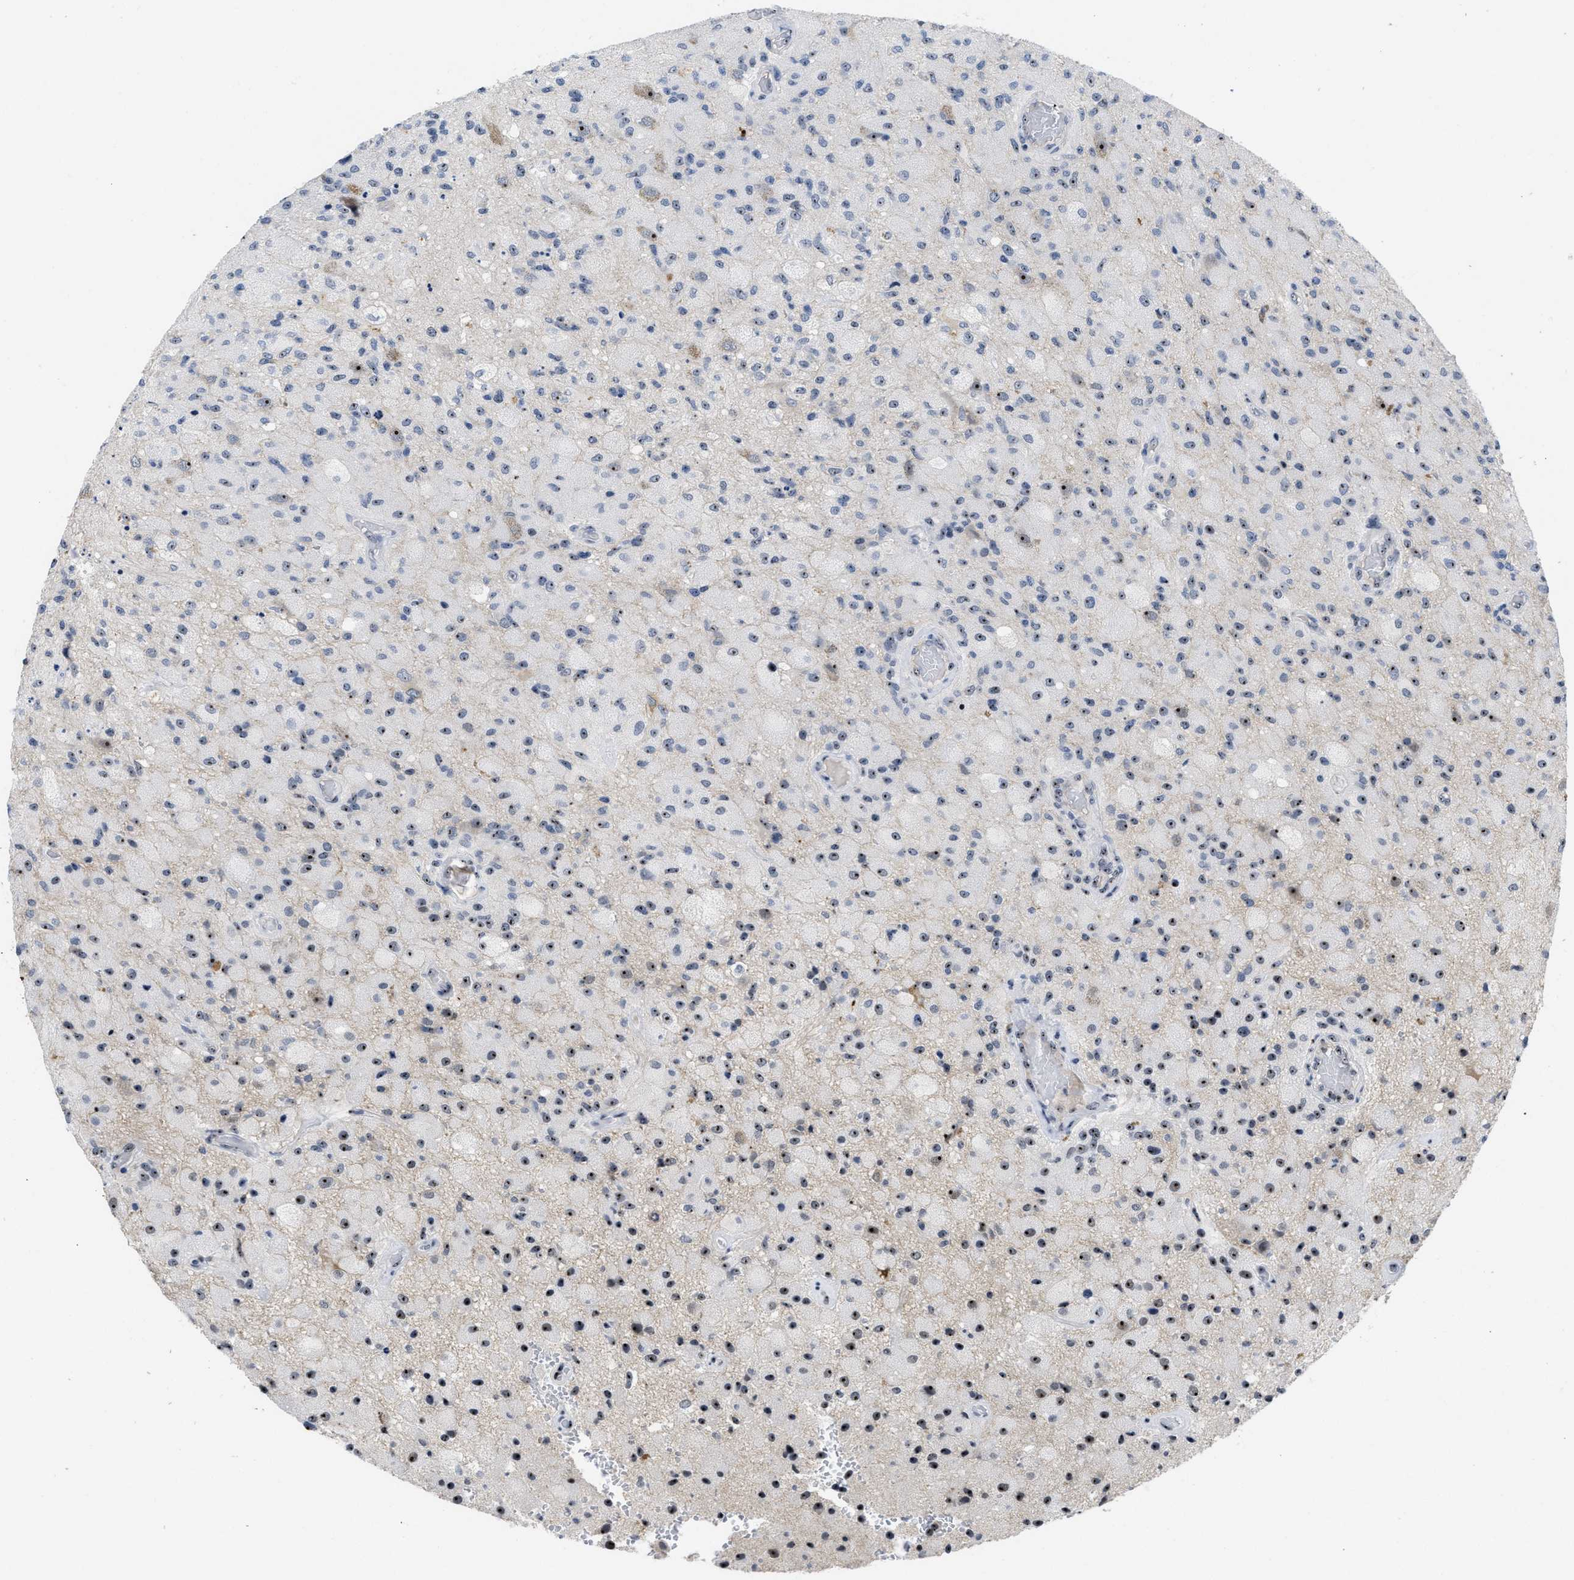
{"staining": {"intensity": "moderate", "quantity": "25%-75%", "location": "nuclear"}, "tissue": "glioma", "cell_type": "Tumor cells", "image_type": "cancer", "snomed": [{"axis": "morphology", "description": "Normal tissue, NOS"}, {"axis": "morphology", "description": "Glioma, malignant, High grade"}, {"axis": "topography", "description": "Cerebral cortex"}], "caption": "This histopathology image exhibits immunohistochemistry (IHC) staining of glioma, with medium moderate nuclear positivity in about 25%-75% of tumor cells.", "gene": "NOP58", "patient": {"sex": "male", "age": 77}}